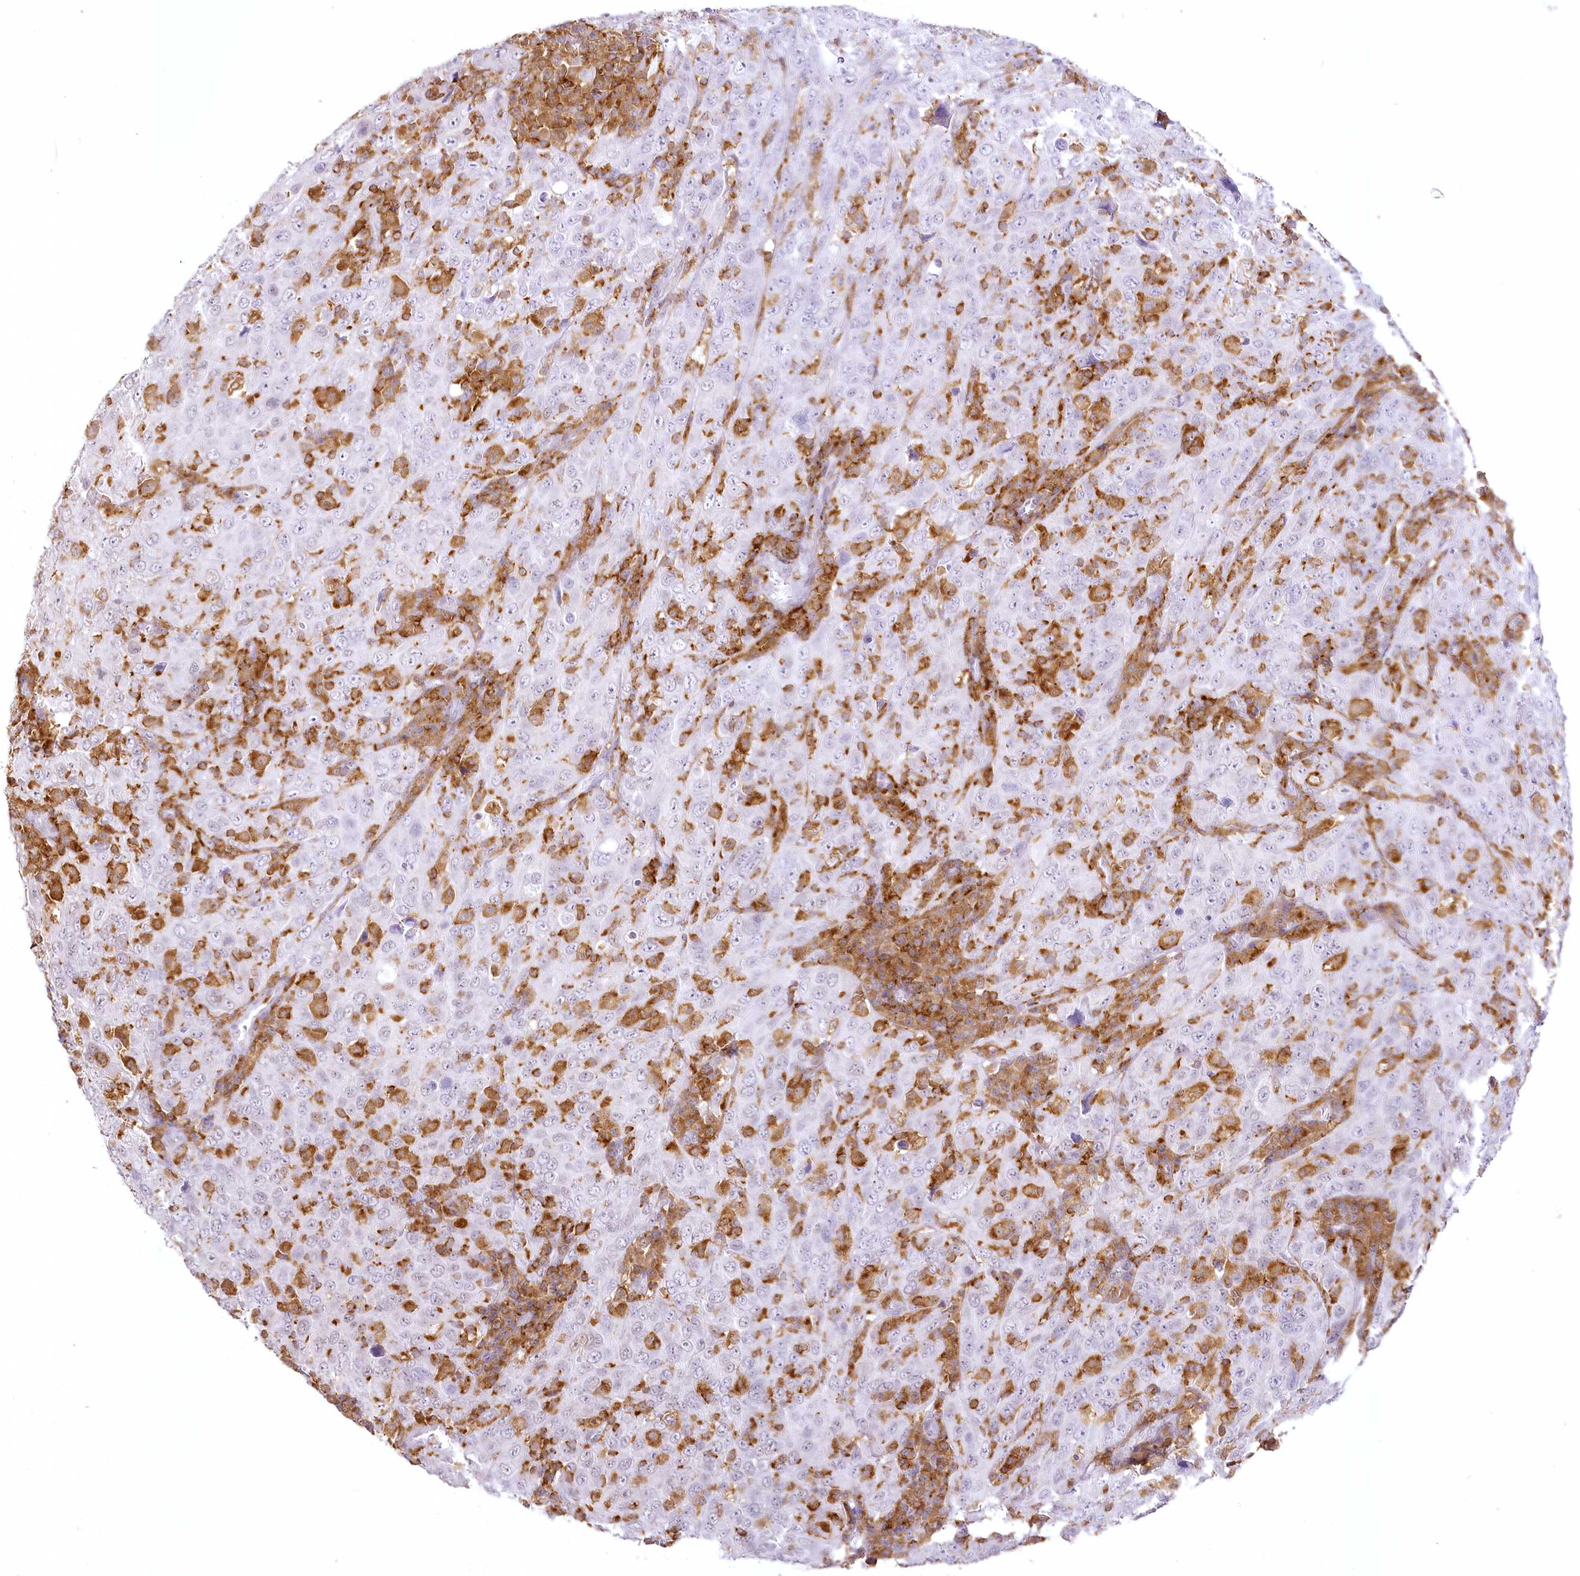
{"staining": {"intensity": "negative", "quantity": "none", "location": "none"}, "tissue": "cervical cancer", "cell_type": "Tumor cells", "image_type": "cancer", "snomed": [{"axis": "morphology", "description": "Squamous cell carcinoma, NOS"}, {"axis": "topography", "description": "Cervix"}], "caption": "The IHC micrograph has no significant expression in tumor cells of cervical cancer tissue.", "gene": "DOCK2", "patient": {"sex": "female", "age": 46}}